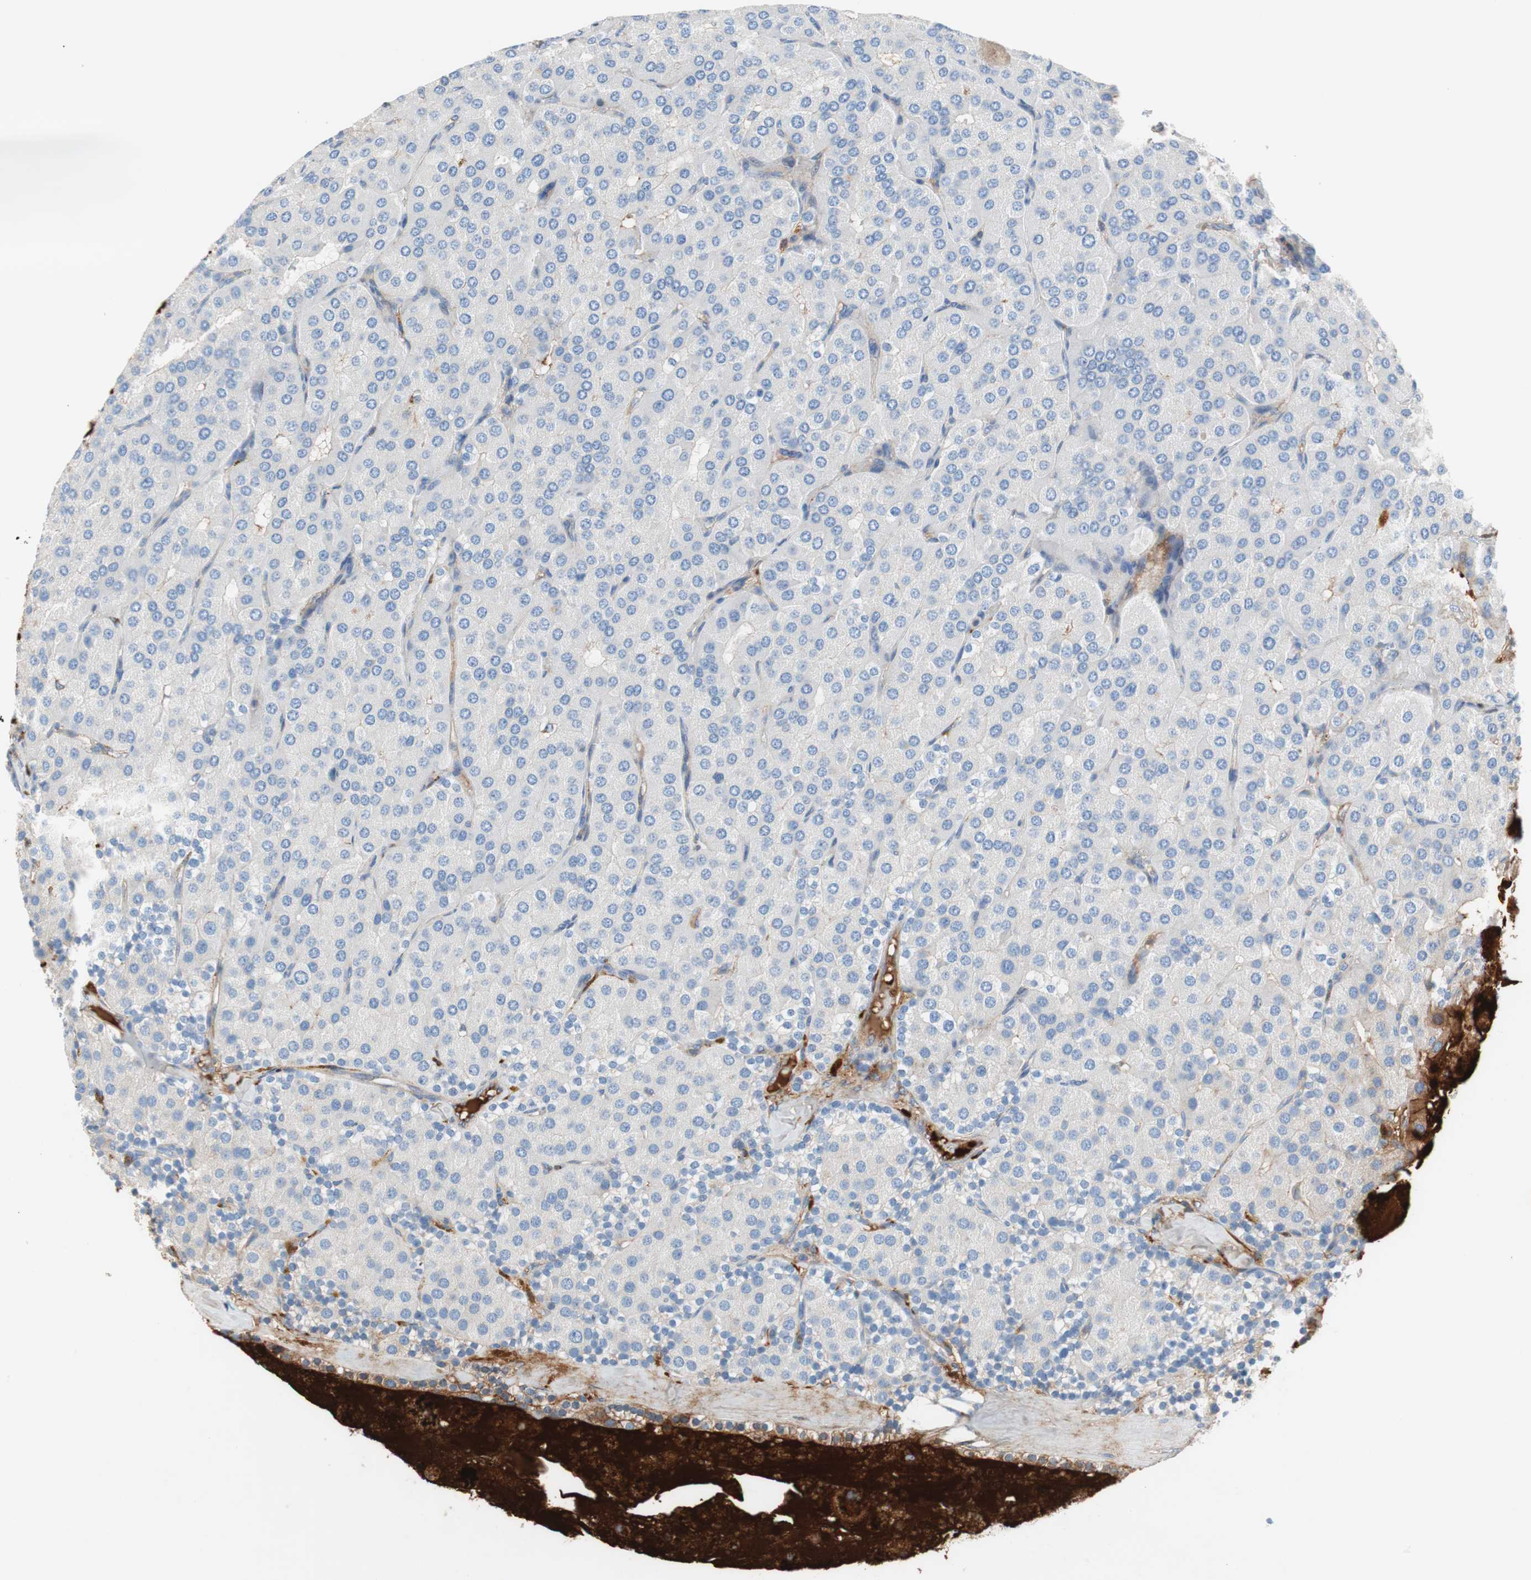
{"staining": {"intensity": "negative", "quantity": "none", "location": "none"}, "tissue": "parathyroid gland", "cell_type": "Glandular cells", "image_type": "normal", "snomed": [{"axis": "morphology", "description": "Normal tissue, NOS"}, {"axis": "morphology", "description": "Adenoma, NOS"}, {"axis": "topography", "description": "Parathyroid gland"}], "caption": "An image of parathyroid gland stained for a protein exhibits no brown staining in glandular cells. The staining is performed using DAB (3,3'-diaminobenzidine) brown chromogen with nuclei counter-stained in using hematoxylin.", "gene": "RBP4", "patient": {"sex": "female", "age": 86}}